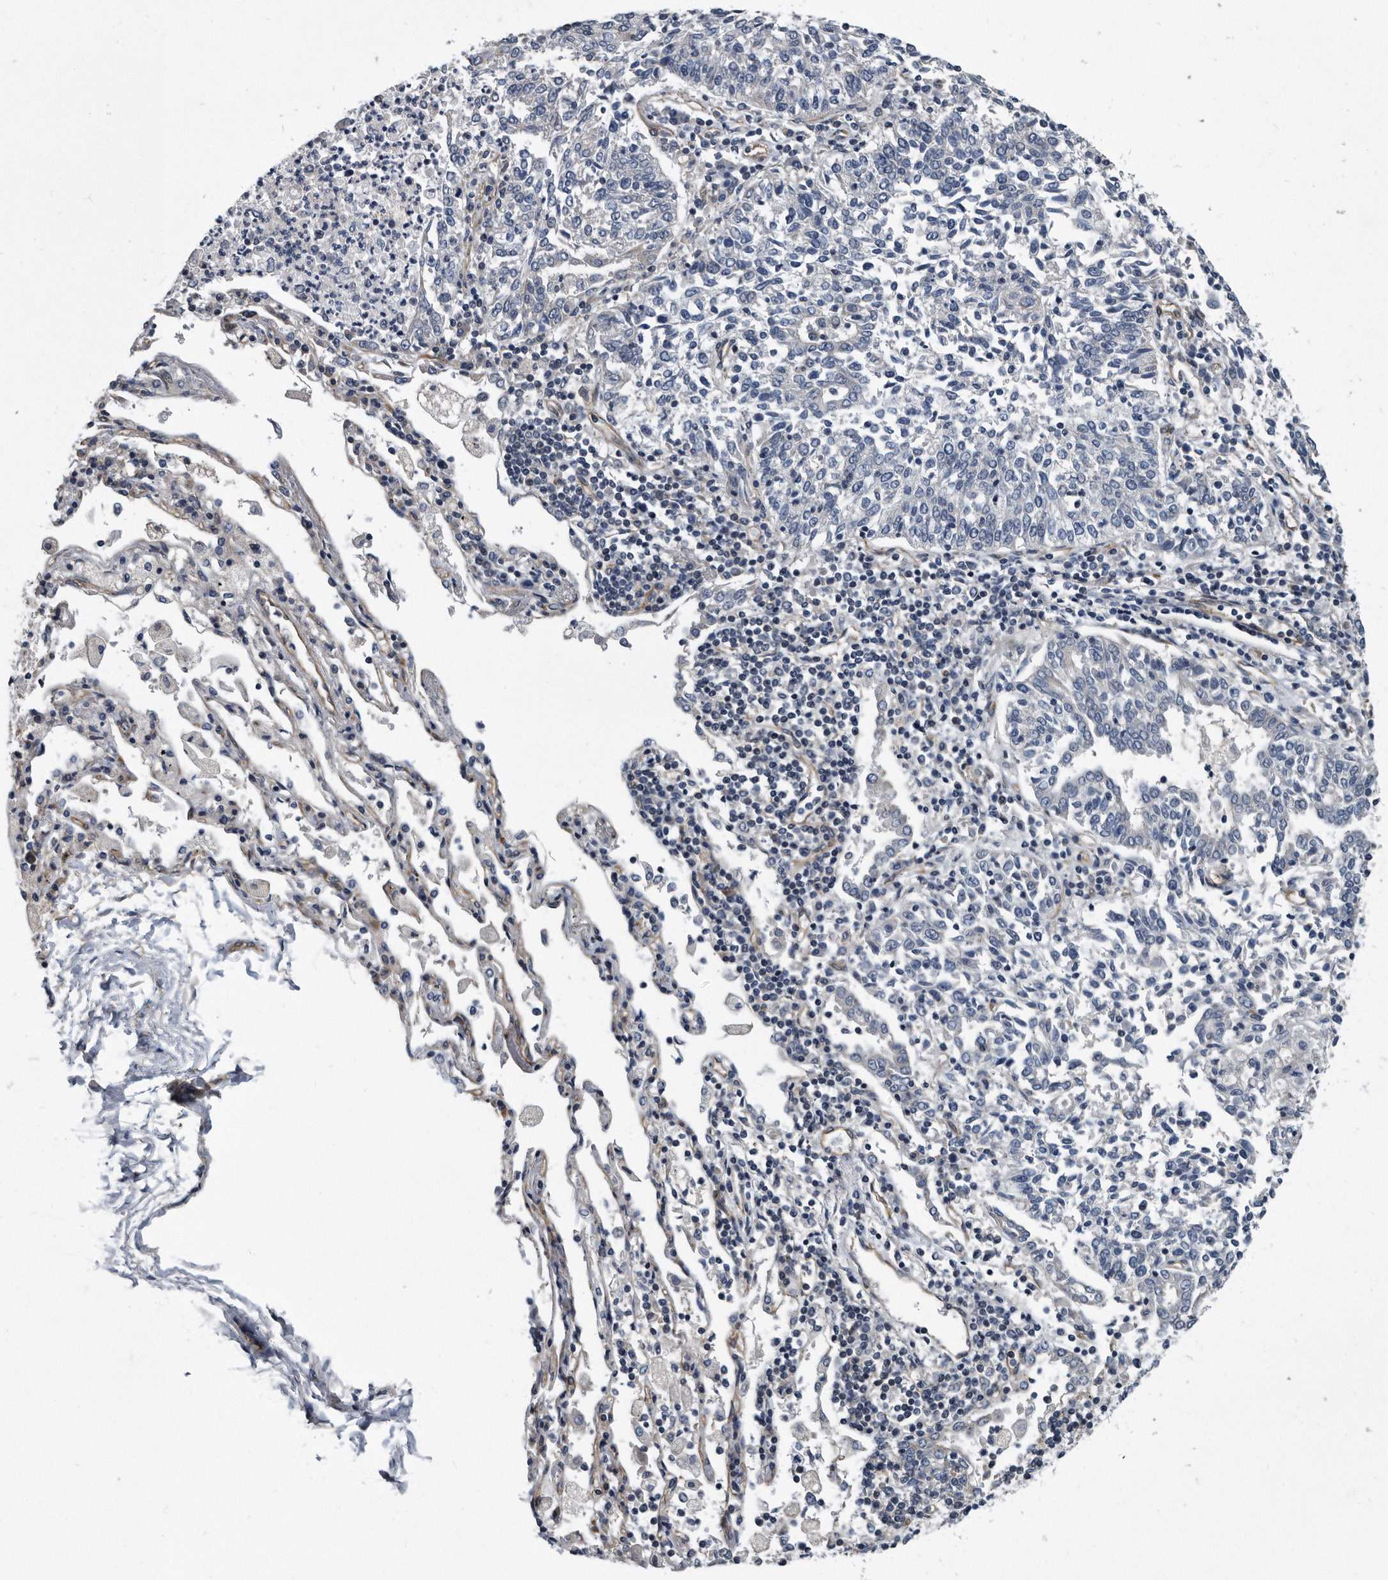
{"staining": {"intensity": "negative", "quantity": "none", "location": "none"}, "tissue": "lung cancer", "cell_type": "Tumor cells", "image_type": "cancer", "snomed": [{"axis": "morphology", "description": "Normal tissue, NOS"}, {"axis": "morphology", "description": "Squamous cell carcinoma, NOS"}, {"axis": "topography", "description": "Cartilage tissue"}, {"axis": "topography", "description": "Lung"}, {"axis": "topography", "description": "Peripheral nerve tissue"}], "caption": "A micrograph of human lung cancer is negative for staining in tumor cells. (DAB (3,3'-diaminobenzidine) immunohistochemistry (IHC) visualized using brightfield microscopy, high magnification).", "gene": "ARMCX1", "patient": {"sex": "female", "age": 49}}